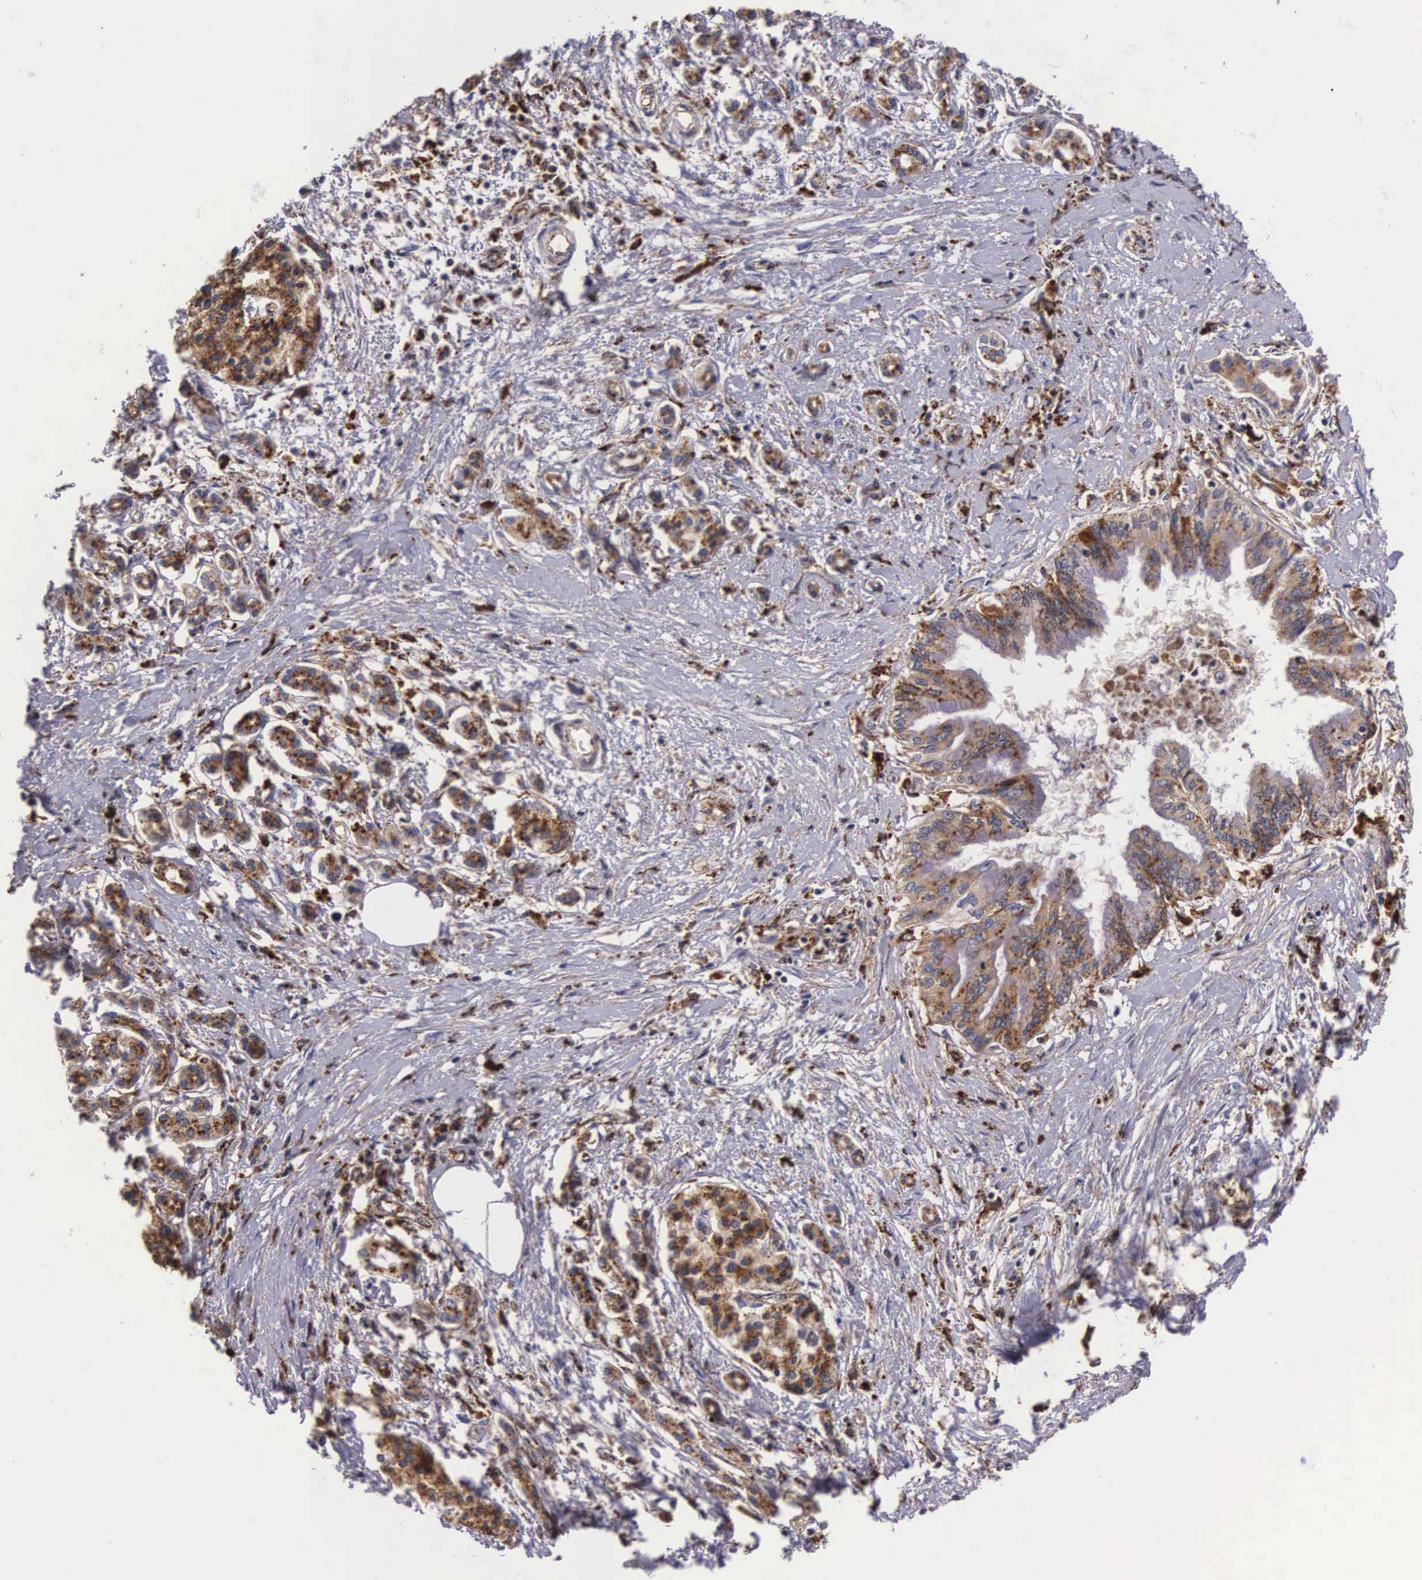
{"staining": {"intensity": "moderate", "quantity": ">75%", "location": "cytoplasmic/membranous"}, "tissue": "pancreatic cancer", "cell_type": "Tumor cells", "image_type": "cancer", "snomed": [{"axis": "morphology", "description": "Adenocarcinoma, NOS"}, {"axis": "topography", "description": "Pancreas"}], "caption": "Pancreatic cancer (adenocarcinoma) was stained to show a protein in brown. There is medium levels of moderate cytoplasmic/membranous expression in about >75% of tumor cells.", "gene": "NAGA", "patient": {"sex": "female", "age": 64}}